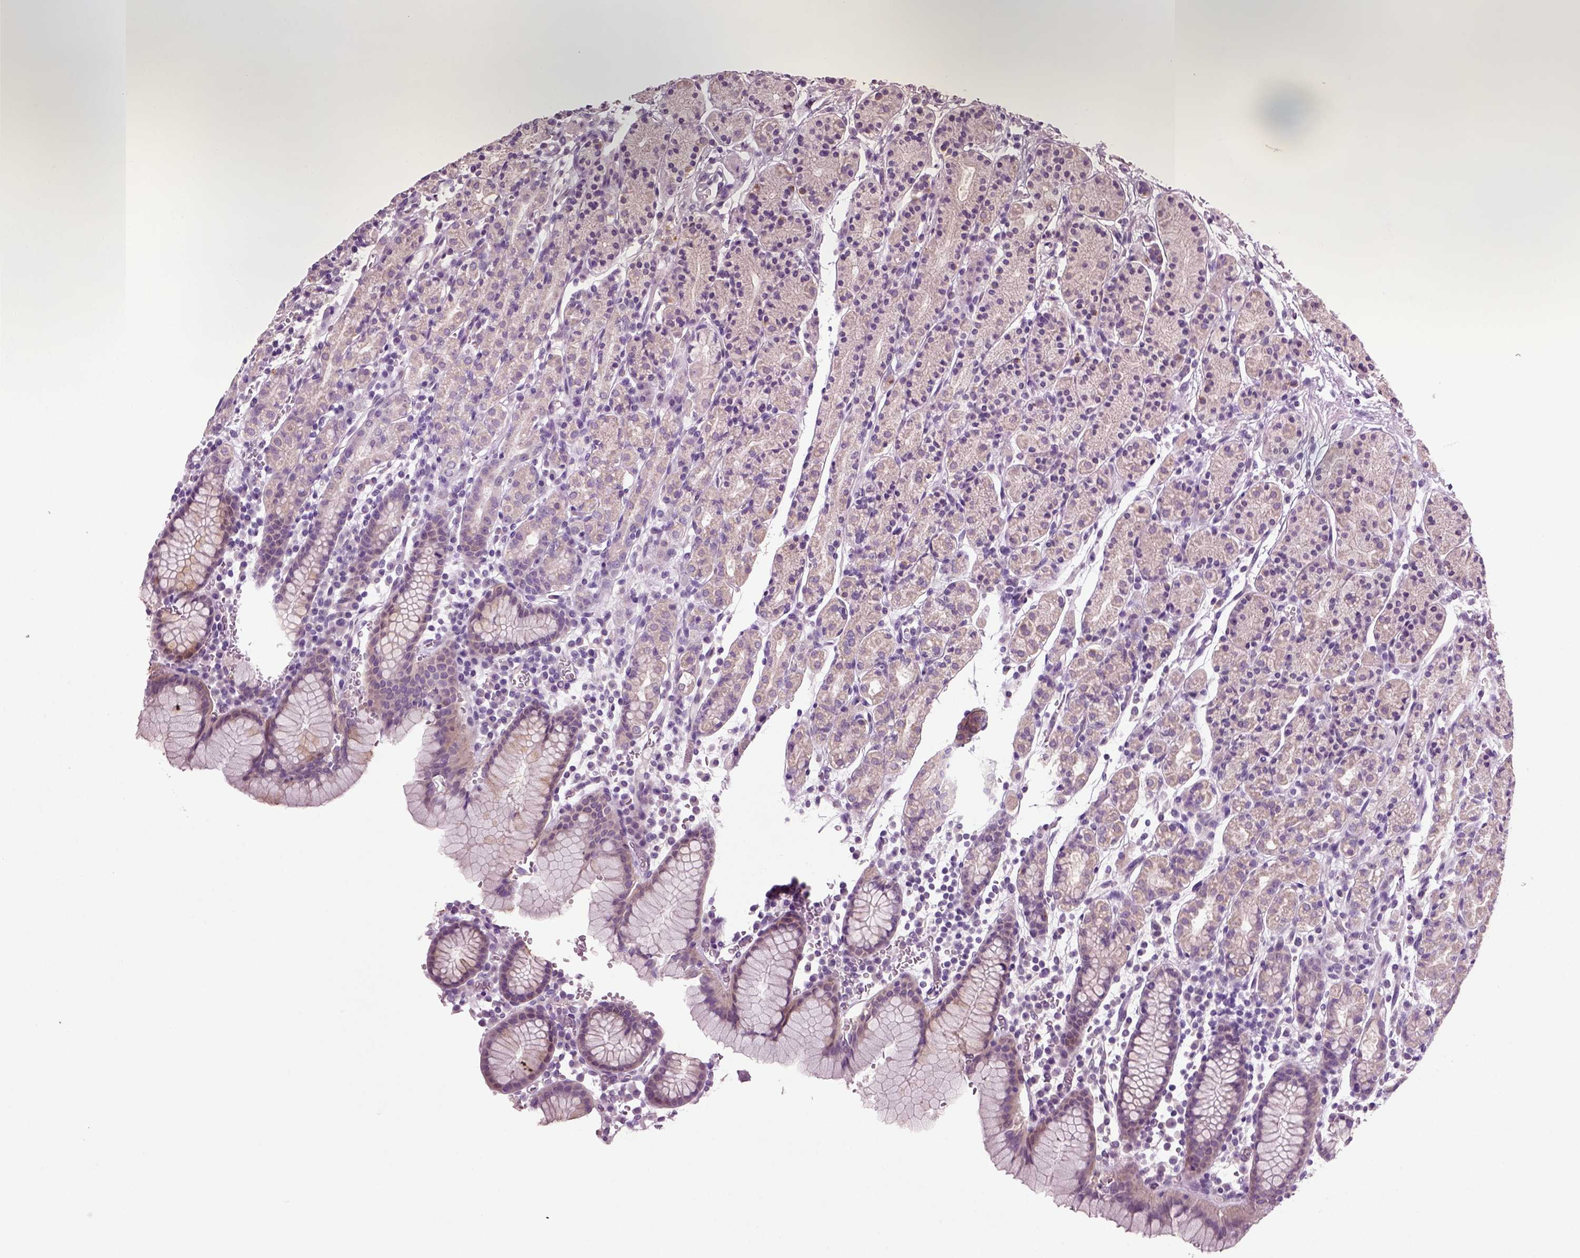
{"staining": {"intensity": "weak", "quantity": "<25%", "location": "cytoplasmic/membranous"}, "tissue": "stomach", "cell_type": "Glandular cells", "image_type": "normal", "snomed": [{"axis": "morphology", "description": "Normal tissue, NOS"}, {"axis": "topography", "description": "Stomach, upper"}, {"axis": "topography", "description": "Stomach"}], "caption": "Human stomach stained for a protein using immunohistochemistry demonstrates no expression in glandular cells.", "gene": "COL9A2", "patient": {"sex": "male", "age": 62}}